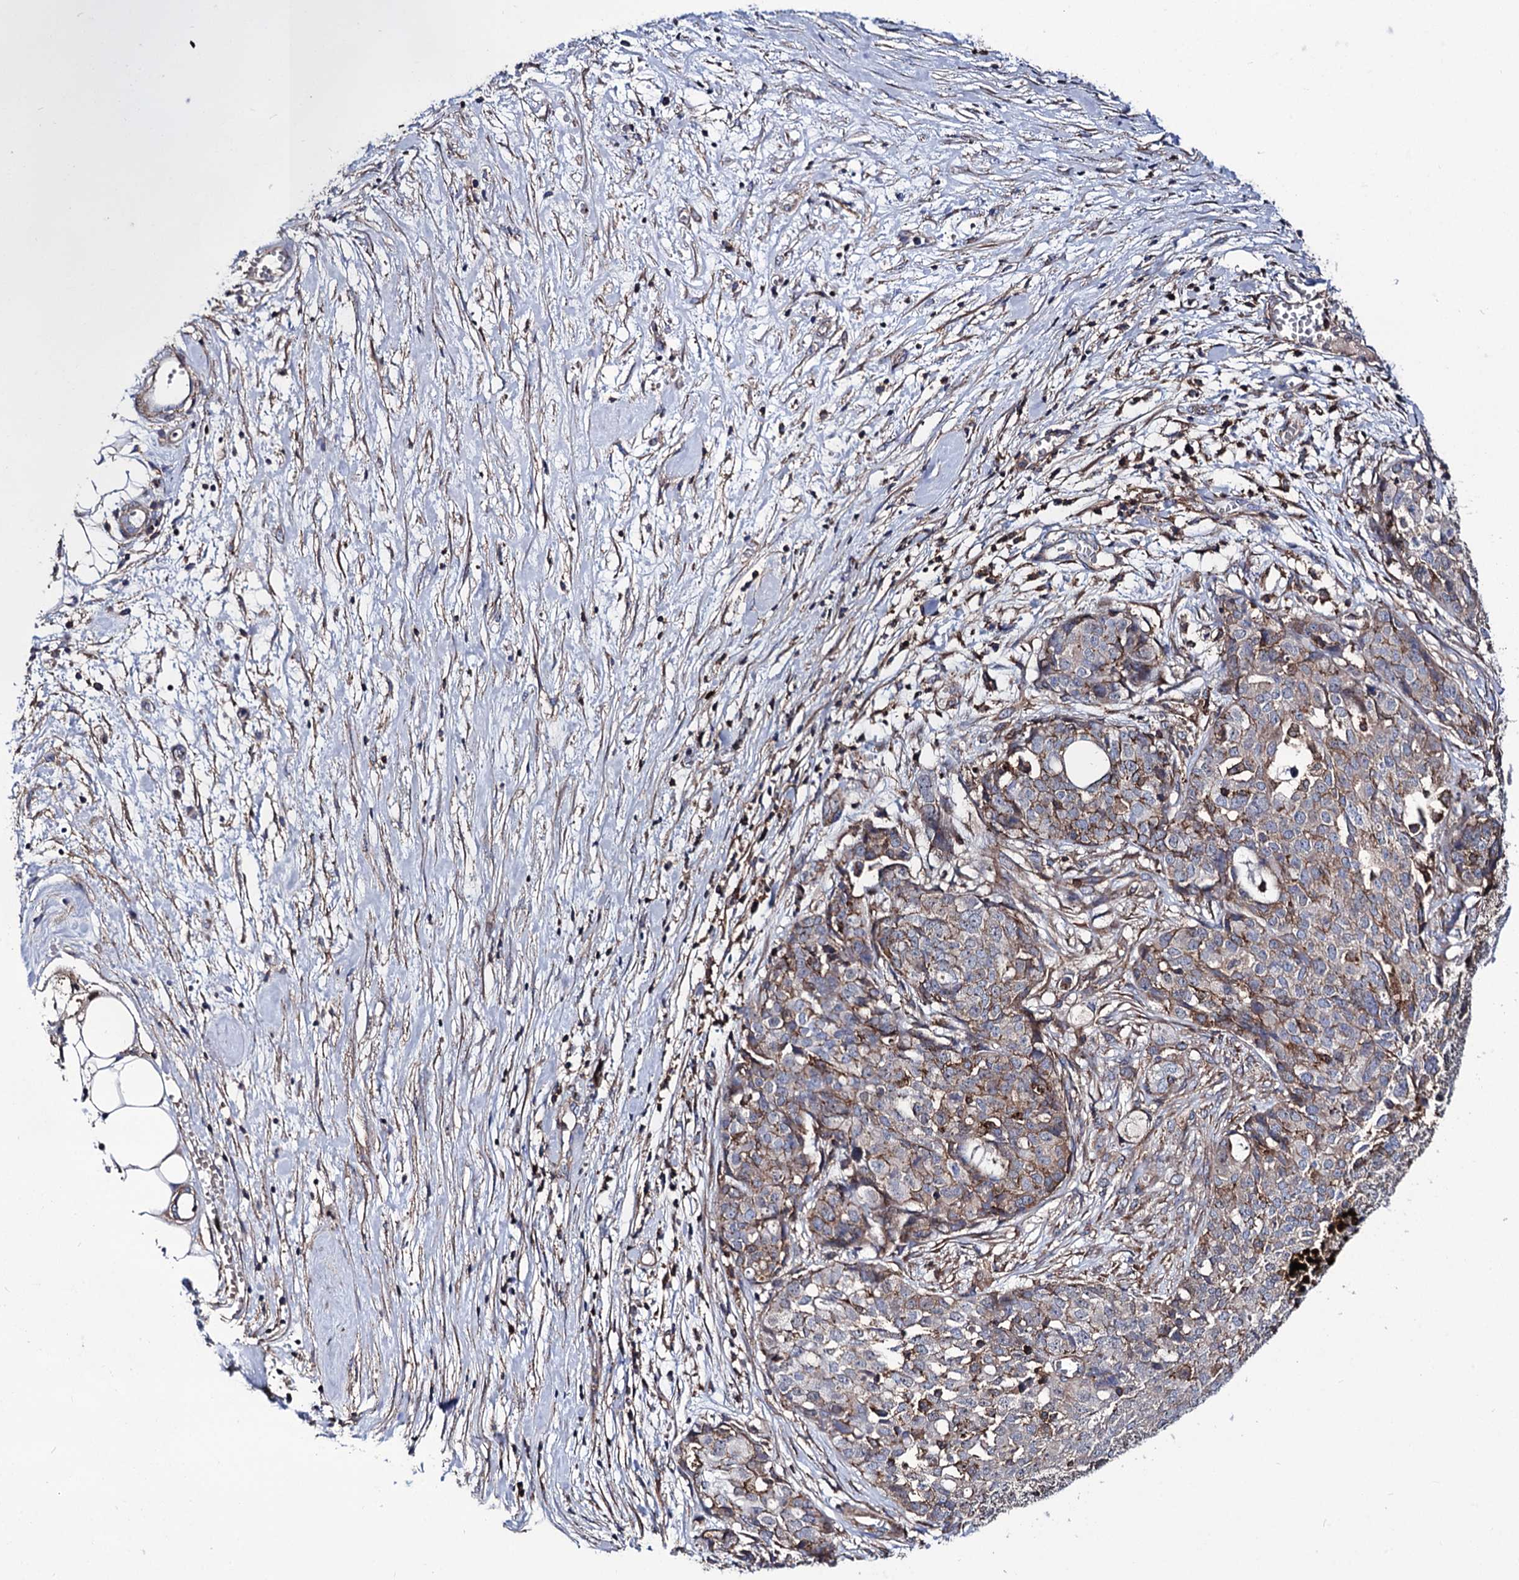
{"staining": {"intensity": "weak", "quantity": "<25%", "location": "cytoplasmic/membranous"}, "tissue": "ovarian cancer", "cell_type": "Tumor cells", "image_type": "cancer", "snomed": [{"axis": "morphology", "description": "Cystadenocarcinoma, serous, NOS"}, {"axis": "topography", "description": "Soft tissue"}, {"axis": "topography", "description": "Ovary"}], "caption": "High power microscopy histopathology image of an immunohistochemistry micrograph of serous cystadenocarcinoma (ovarian), revealing no significant expression in tumor cells.", "gene": "DEF6", "patient": {"sex": "female", "age": 57}}